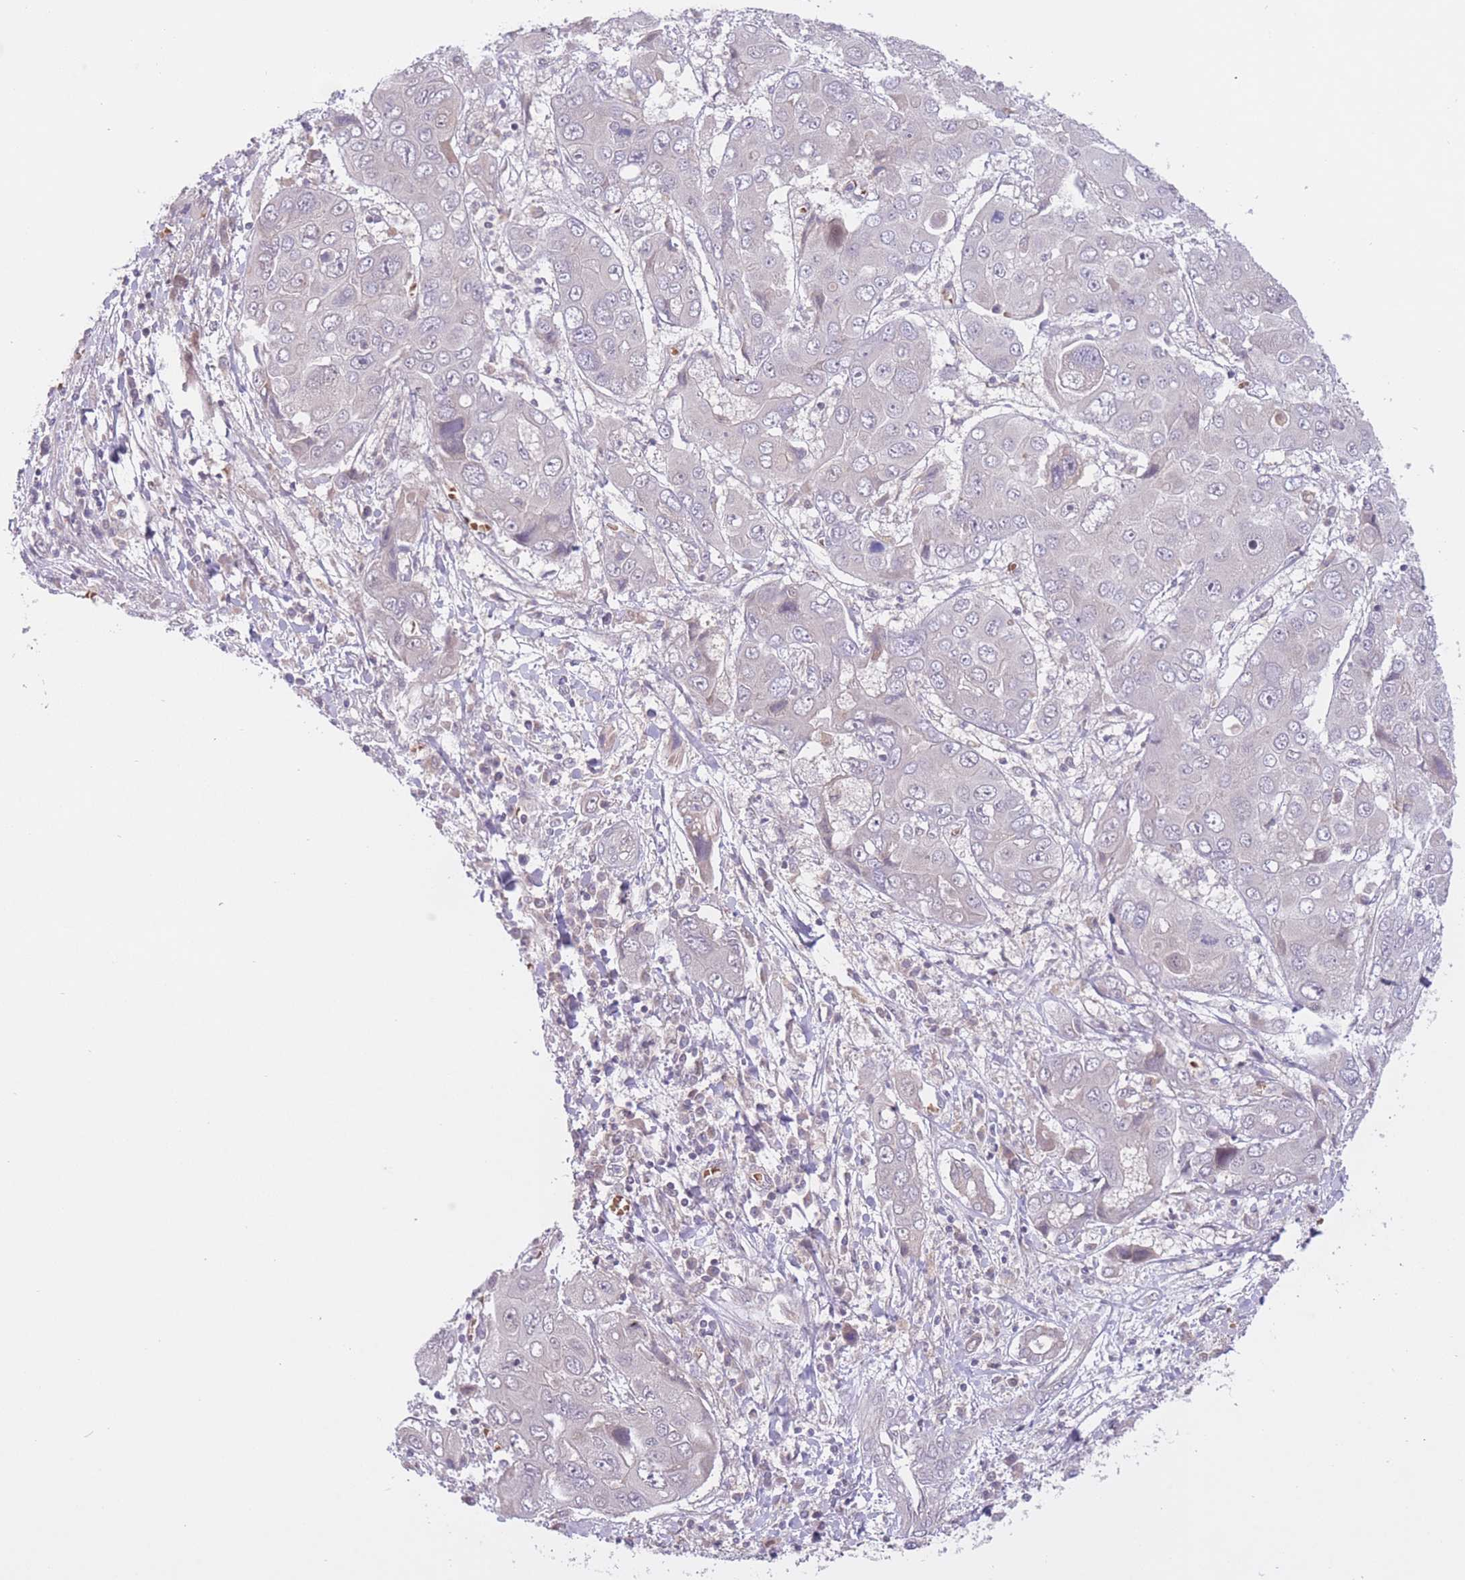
{"staining": {"intensity": "negative", "quantity": "none", "location": "none"}, "tissue": "liver cancer", "cell_type": "Tumor cells", "image_type": "cancer", "snomed": [{"axis": "morphology", "description": "Cholangiocarcinoma"}, {"axis": "topography", "description": "Liver"}], "caption": "The immunohistochemistry histopathology image has no significant positivity in tumor cells of liver cancer tissue.", "gene": "FUT5", "patient": {"sex": "male", "age": 67}}